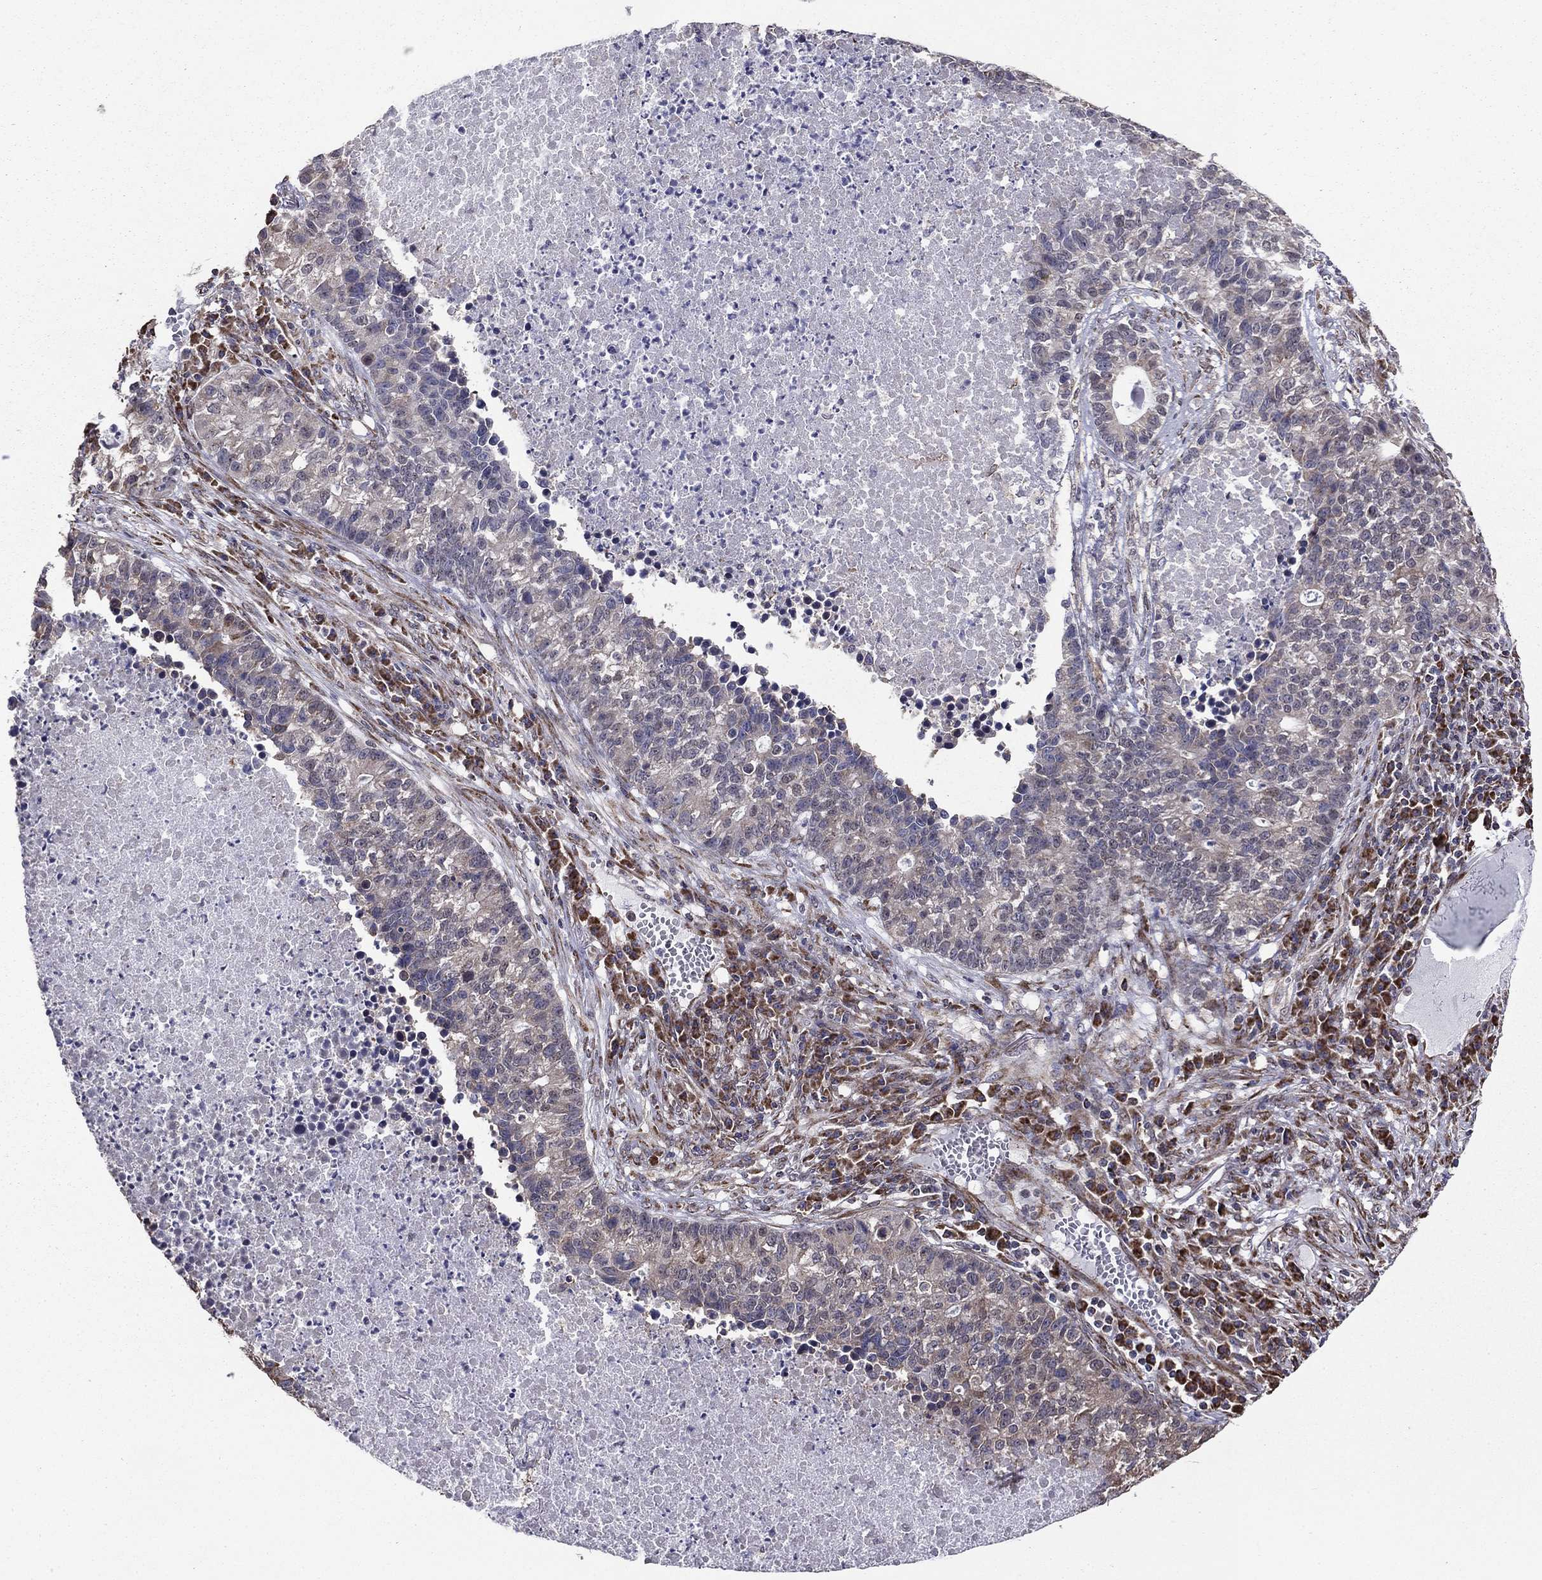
{"staining": {"intensity": "negative", "quantity": "none", "location": "none"}, "tissue": "lung cancer", "cell_type": "Tumor cells", "image_type": "cancer", "snomed": [{"axis": "morphology", "description": "Adenocarcinoma, NOS"}, {"axis": "topography", "description": "Lung"}], "caption": "This image is of lung adenocarcinoma stained with immunohistochemistry (IHC) to label a protein in brown with the nuclei are counter-stained blue. There is no staining in tumor cells.", "gene": "NKIRAS1", "patient": {"sex": "male", "age": 57}}